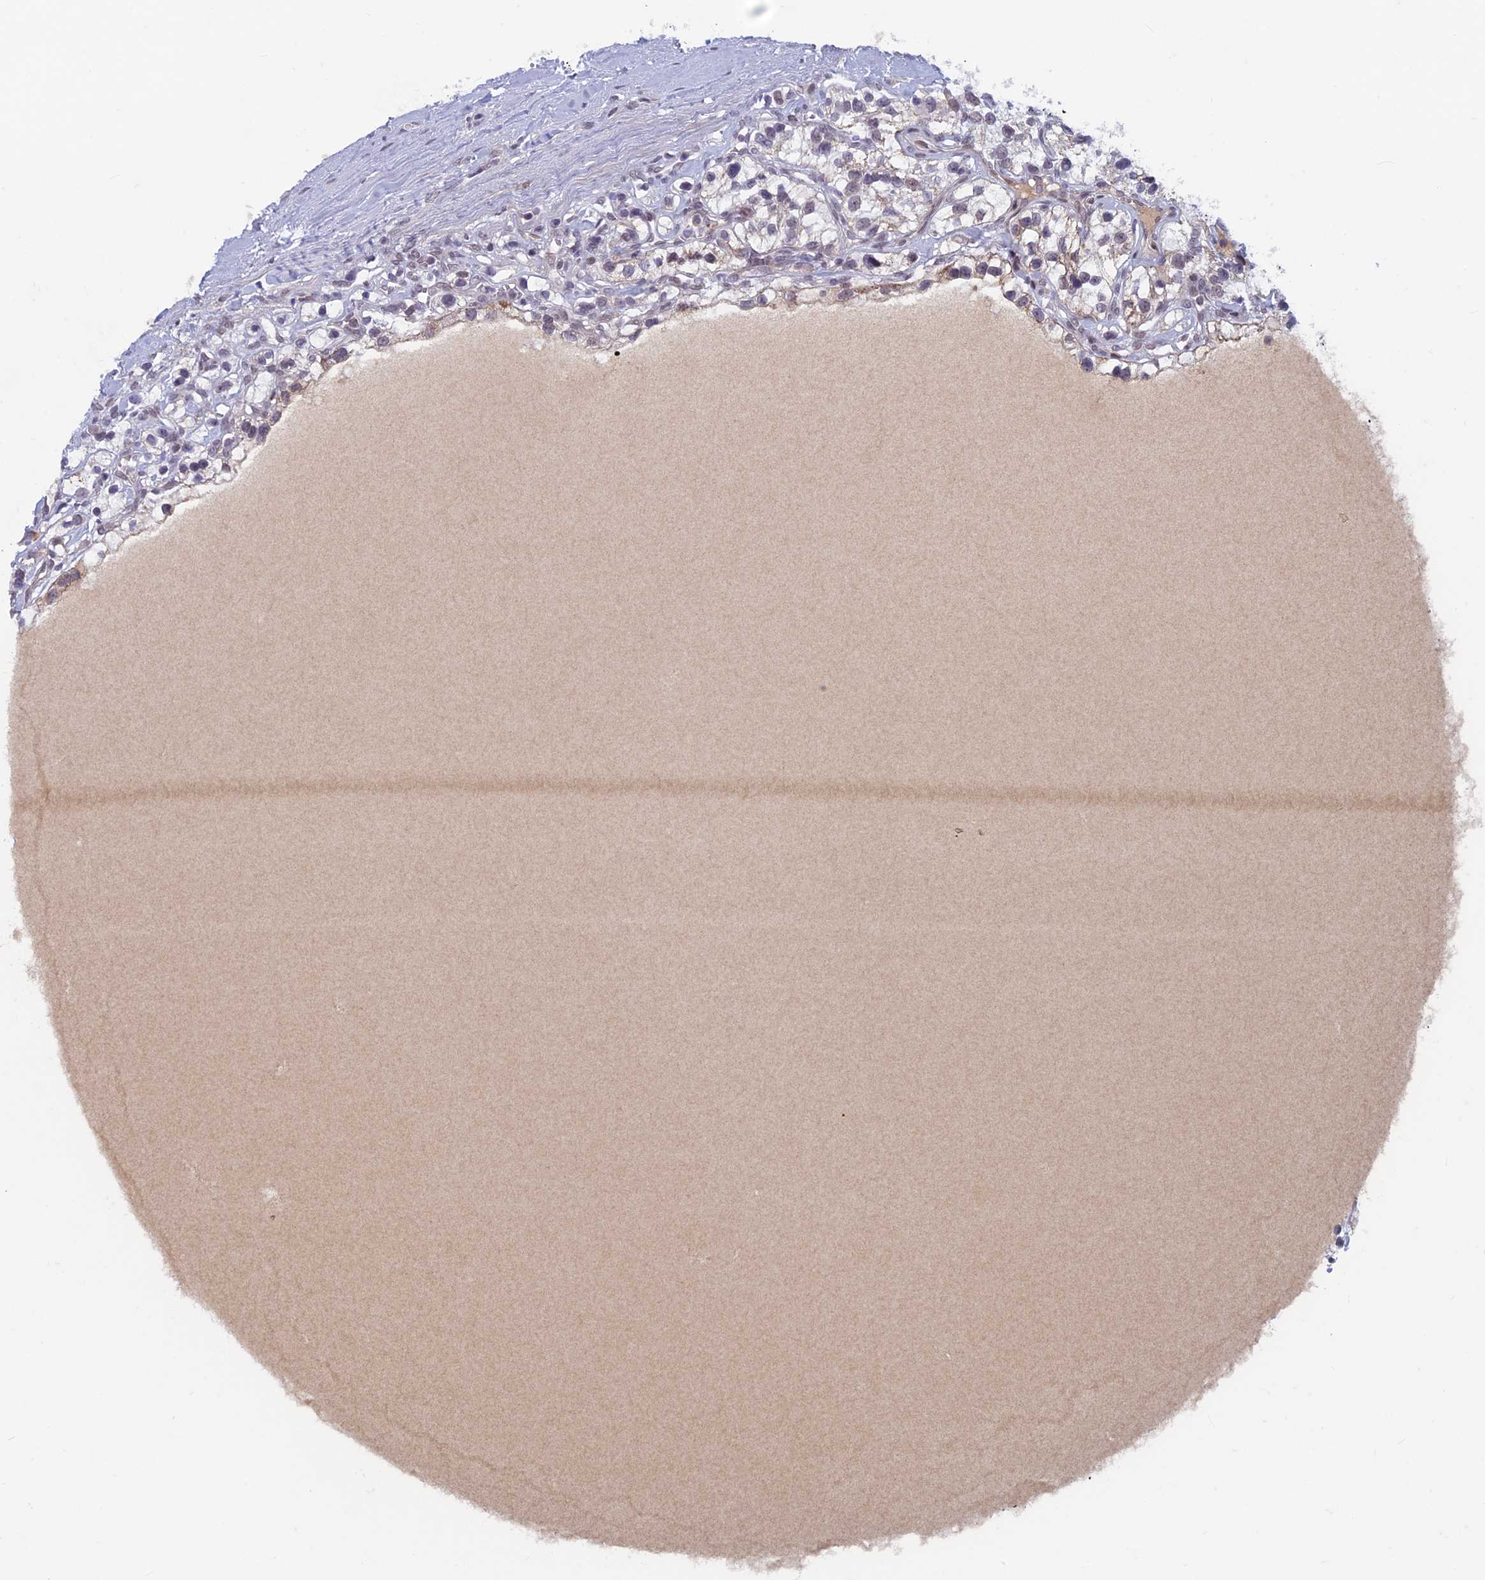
{"staining": {"intensity": "negative", "quantity": "none", "location": "none"}, "tissue": "renal cancer", "cell_type": "Tumor cells", "image_type": "cancer", "snomed": [{"axis": "morphology", "description": "Adenocarcinoma, NOS"}, {"axis": "topography", "description": "Kidney"}], "caption": "Immunohistochemistry (IHC) of adenocarcinoma (renal) displays no positivity in tumor cells.", "gene": "ASH2L", "patient": {"sex": "female", "age": 57}}